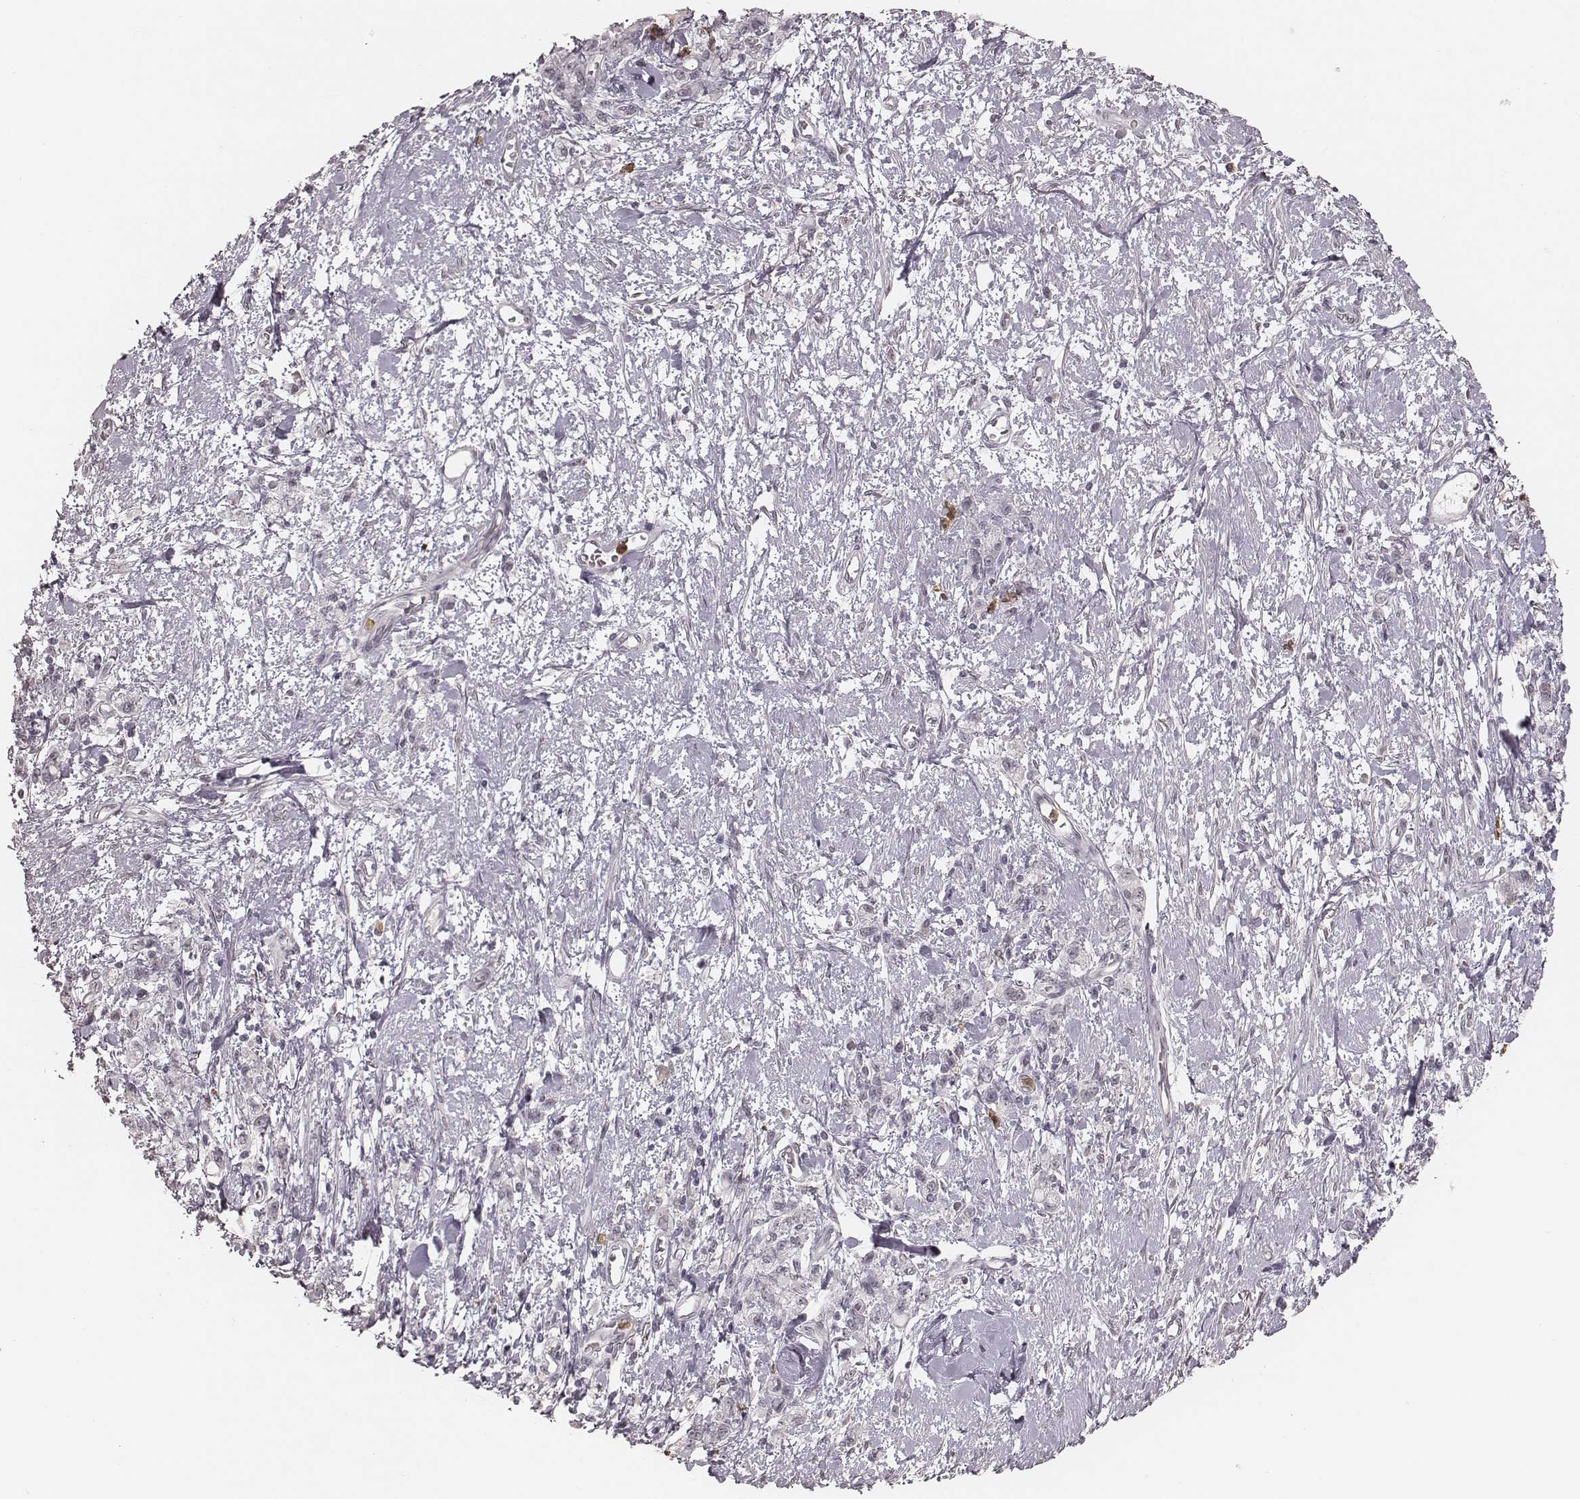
{"staining": {"intensity": "negative", "quantity": "none", "location": "none"}, "tissue": "stomach cancer", "cell_type": "Tumor cells", "image_type": "cancer", "snomed": [{"axis": "morphology", "description": "Adenocarcinoma, NOS"}, {"axis": "topography", "description": "Stomach"}], "caption": "Immunohistochemistry image of neoplastic tissue: human stomach cancer stained with DAB (3,3'-diaminobenzidine) displays no significant protein staining in tumor cells.", "gene": "KITLG", "patient": {"sex": "male", "age": 77}}